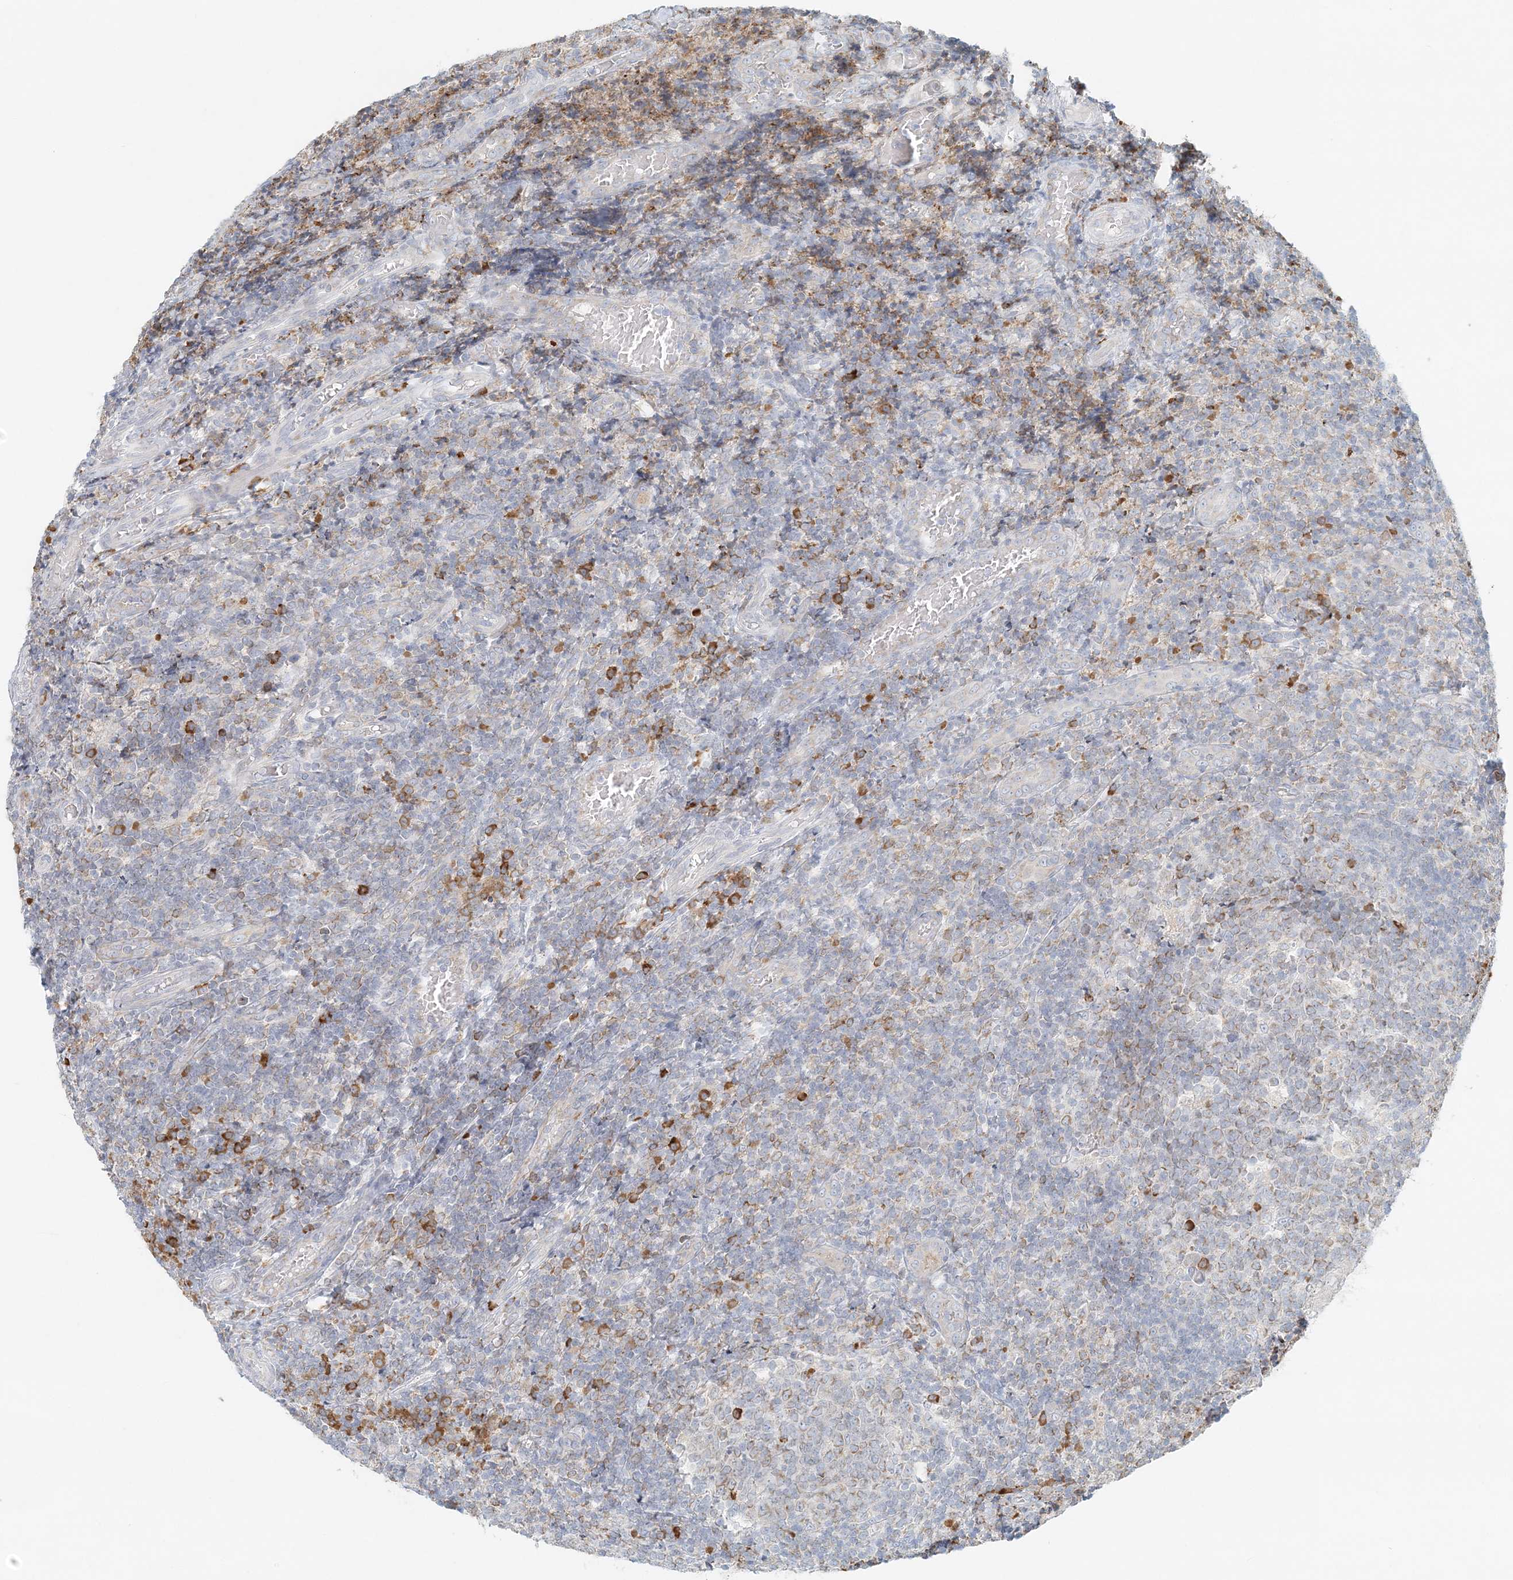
{"staining": {"intensity": "moderate", "quantity": "<25%", "location": "cytoplasmic/membranous"}, "tissue": "tonsil", "cell_type": "Germinal center cells", "image_type": "normal", "snomed": [{"axis": "morphology", "description": "Normal tissue, NOS"}, {"axis": "topography", "description": "Tonsil"}], "caption": "Immunohistochemical staining of normal human tonsil displays <25% levels of moderate cytoplasmic/membranous protein staining in approximately <25% of germinal center cells. Nuclei are stained in blue.", "gene": "STK11IP", "patient": {"sex": "female", "age": 19}}